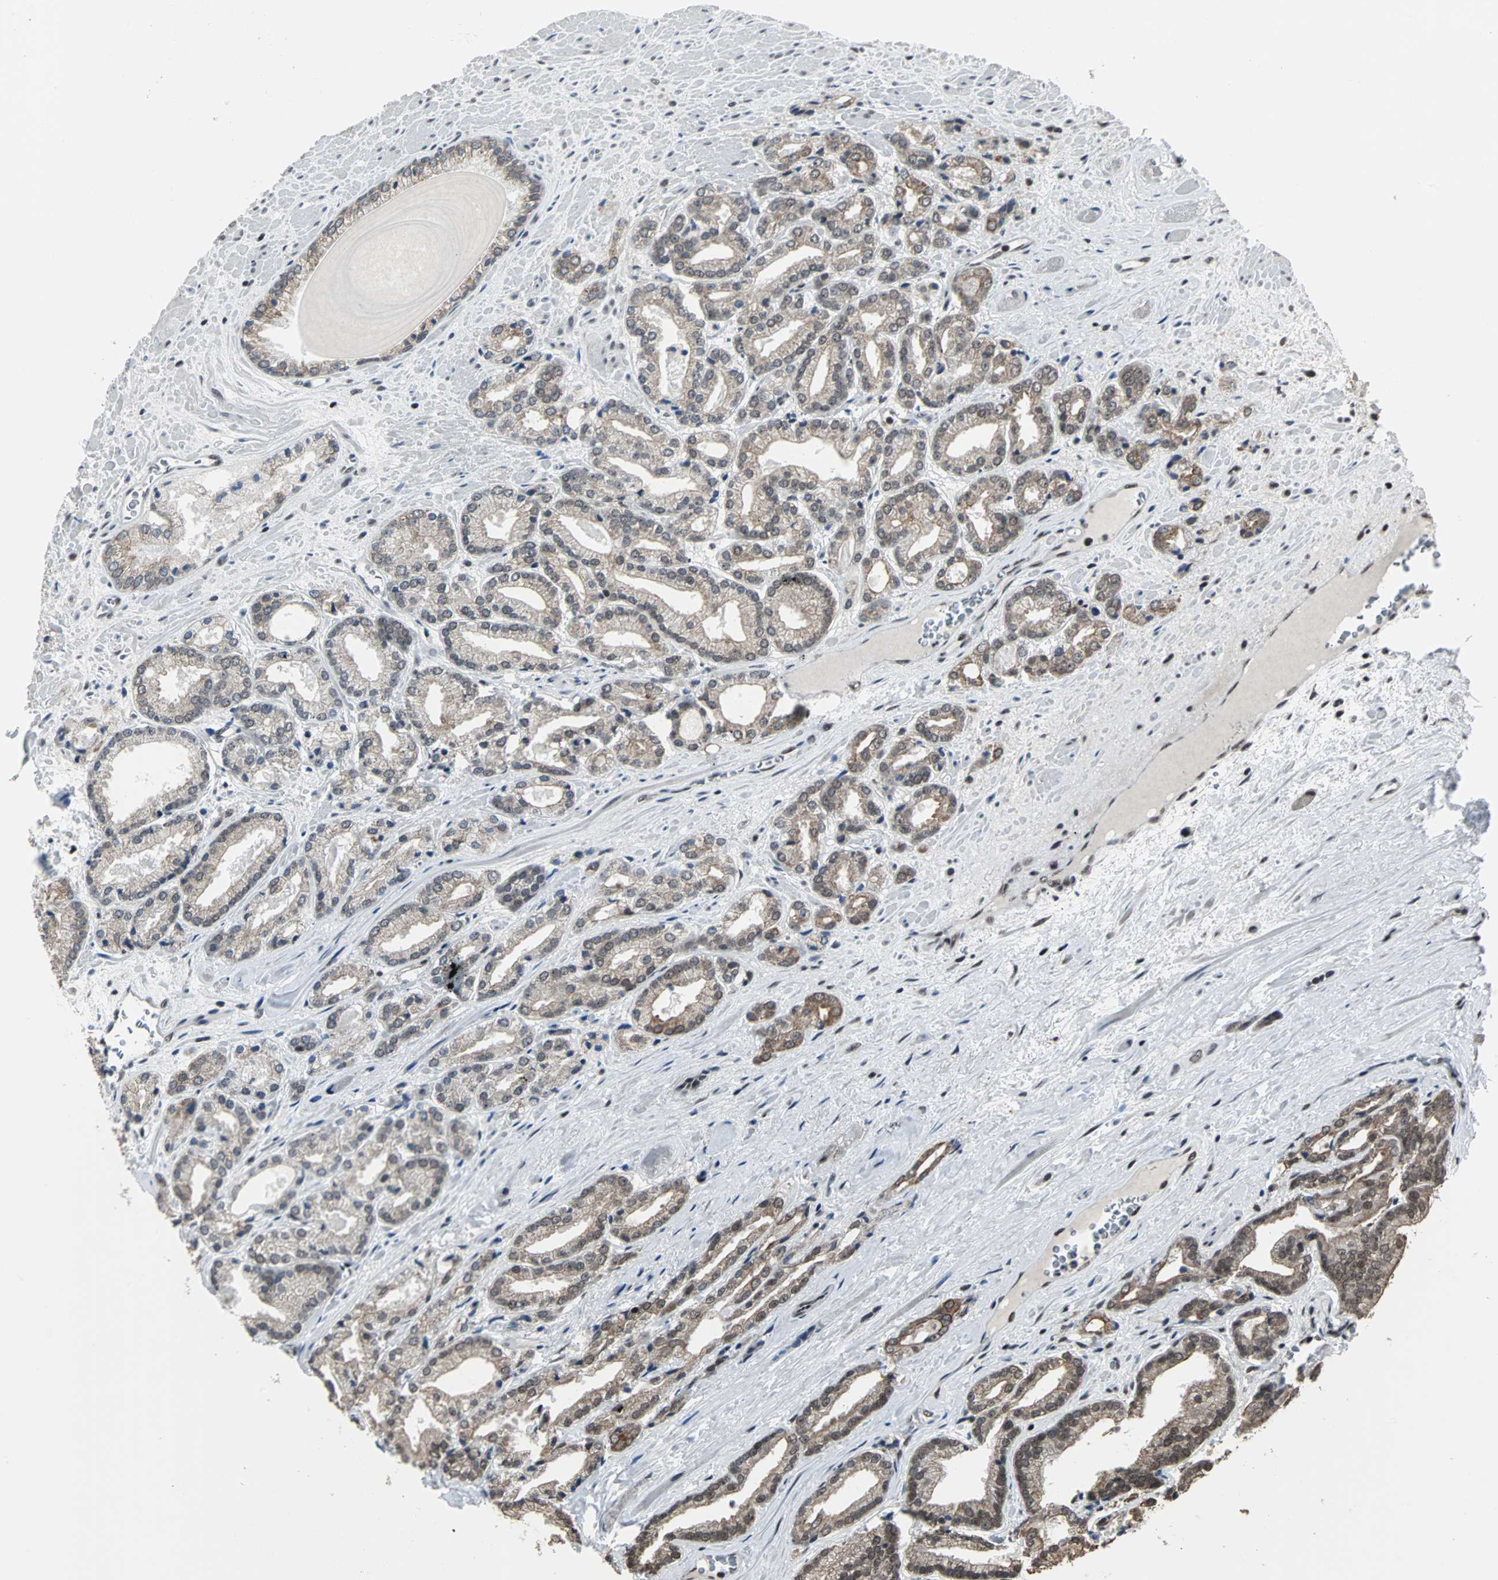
{"staining": {"intensity": "weak", "quantity": "25%-75%", "location": "cytoplasmic/membranous,nuclear"}, "tissue": "prostate cancer", "cell_type": "Tumor cells", "image_type": "cancer", "snomed": [{"axis": "morphology", "description": "Adenocarcinoma, Low grade"}, {"axis": "topography", "description": "Prostate"}], "caption": "Immunohistochemical staining of prostate cancer exhibits low levels of weak cytoplasmic/membranous and nuclear protein expression in approximately 25%-75% of tumor cells. The protein is shown in brown color, while the nuclei are stained blue.", "gene": "TERF2IP", "patient": {"sex": "male", "age": 59}}